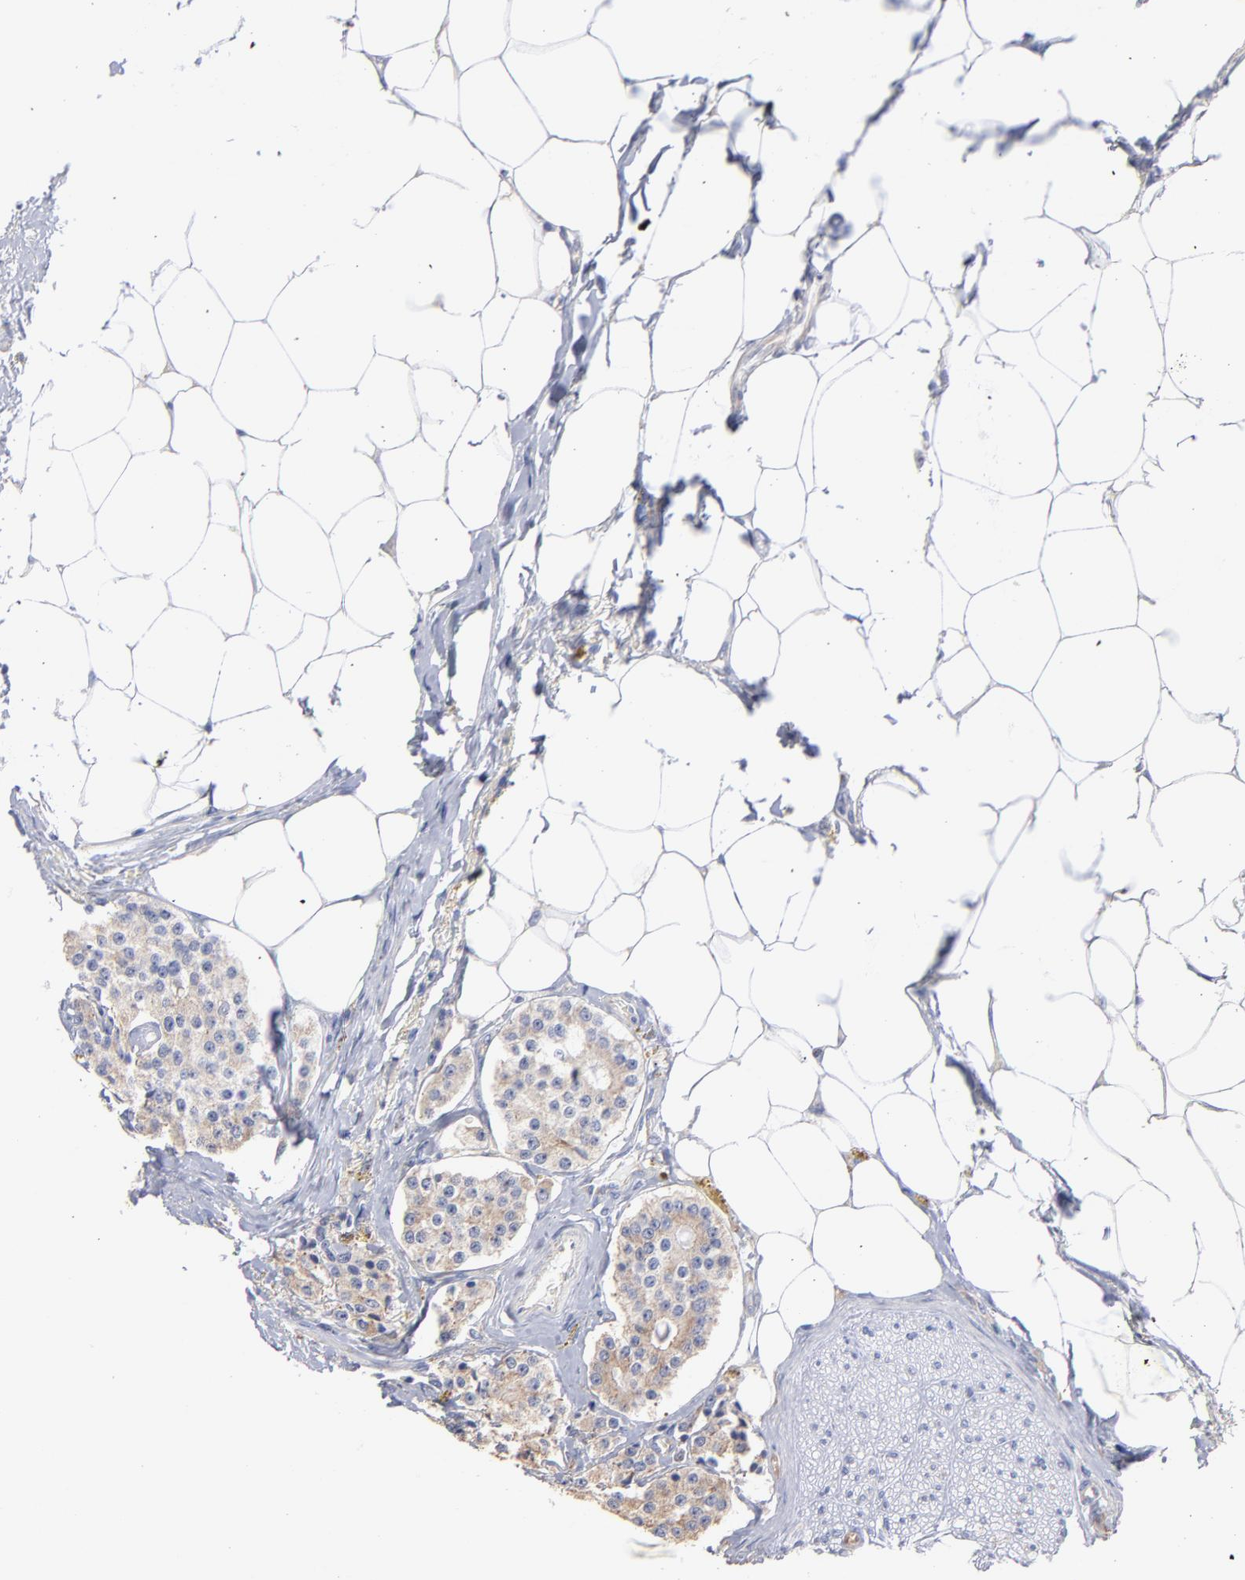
{"staining": {"intensity": "negative", "quantity": "none", "location": "none"}, "tissue": "carcinoid", "cell_type": "Tumor cells", "image_type": "cancer", "snomed": [{"axis": "morphology", "description": "Carcinoid, malignant, NOS"}, {"axis": "topography", "description": "Colon"}], "caption": "IHC micrograph of human carcinoid stained for a protein (brown), which reveals no expression in tumor cells.", "gene": "RPL9", "patient": {"sex": "female", "age": 61}}